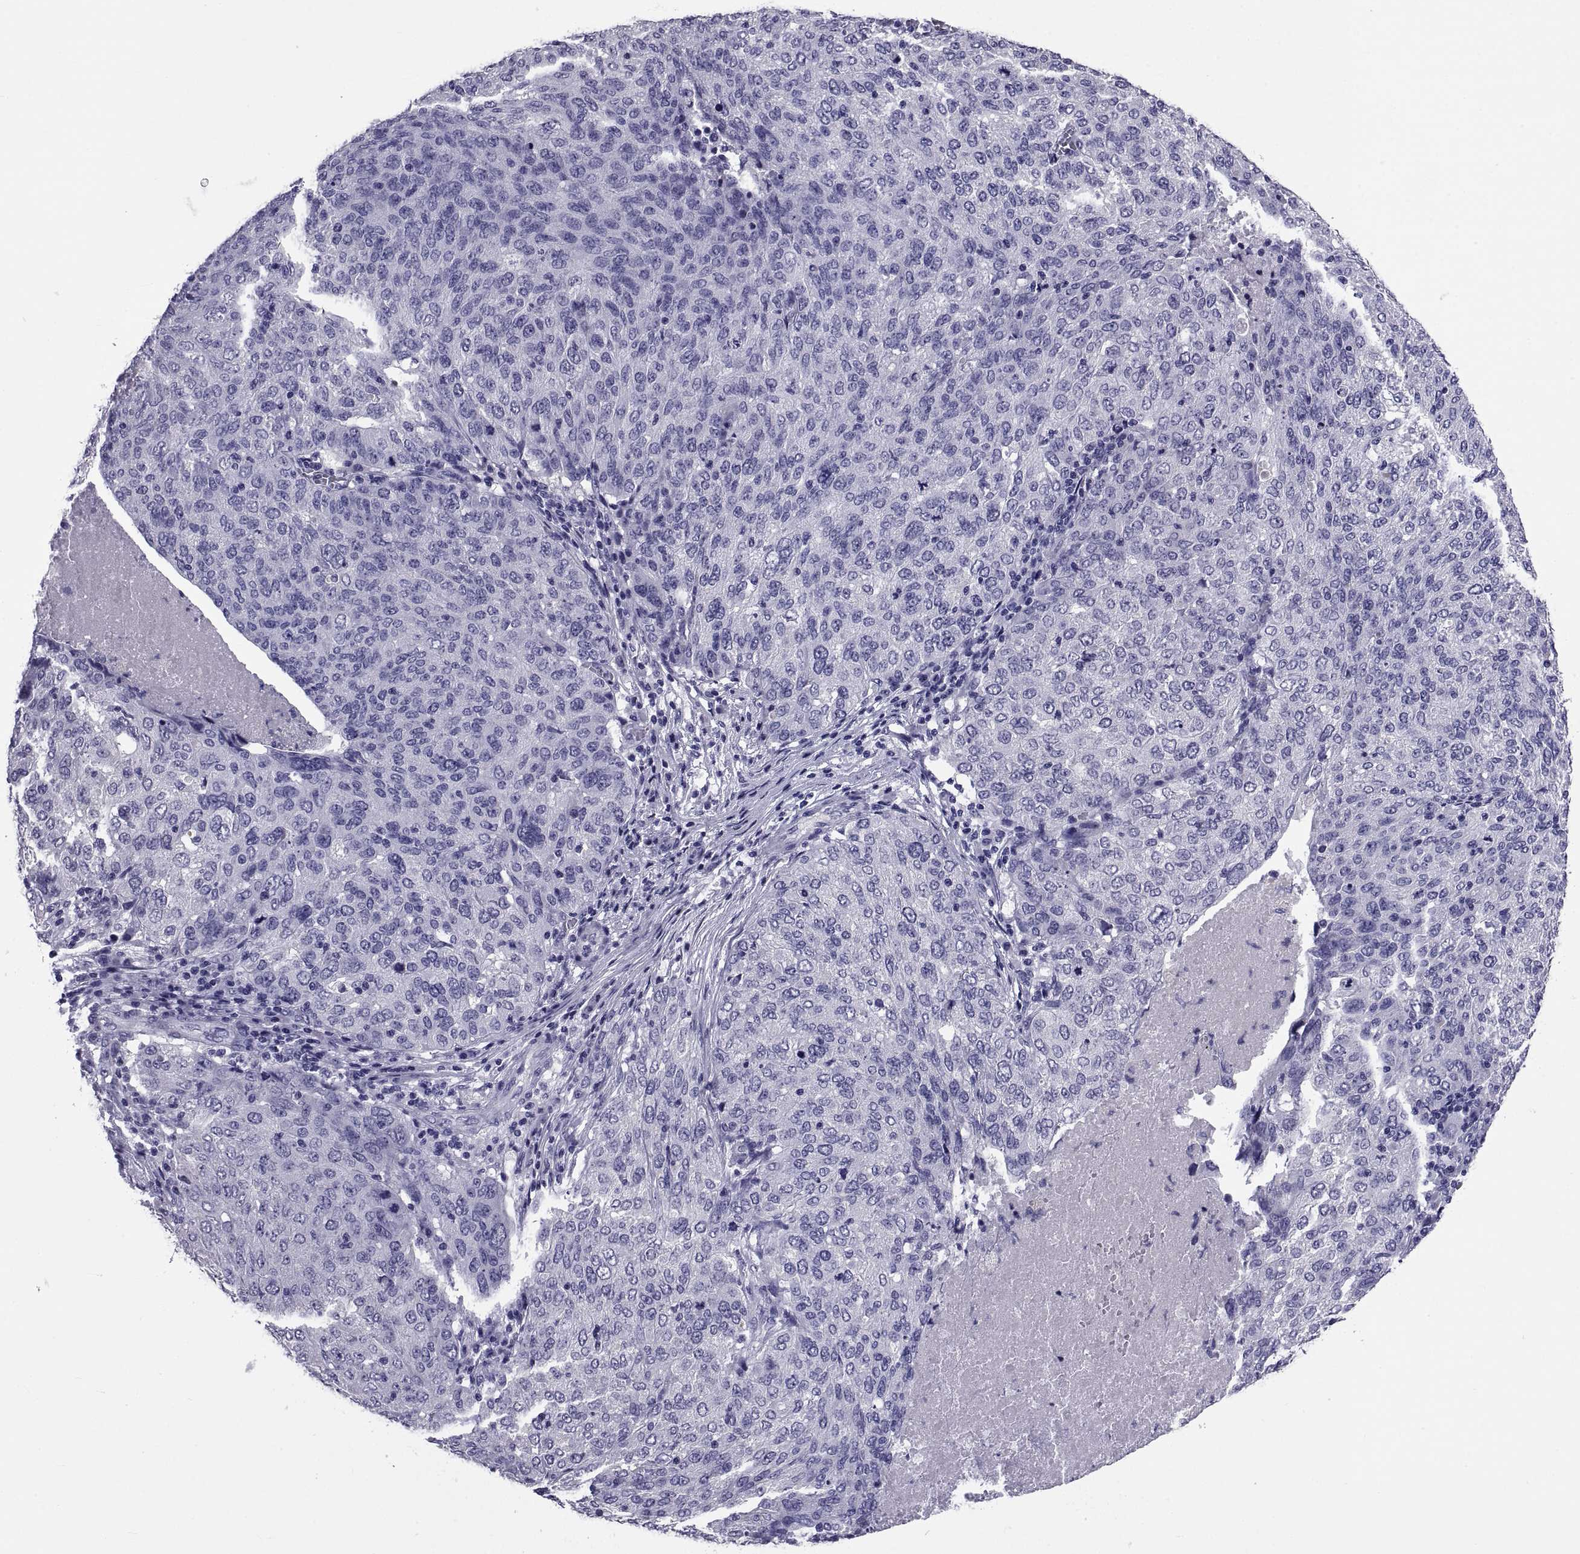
{"staining": {"intensity": "negative", "quantity": "none", "location": "none"}, "tissue": "ovarian cancer", "cell_type": "Tumor cells", "image_type": "cancer", "snomed": [{"axis": "morphology", "description": "Carcinoma, endometroid"}, {"axis": "topography", "description": "Ovary"}], "caption": "A micrograph of ovarian cancer stained for a protein demonstrates no brown staining in tumor cells. (DAB immunohistochemistry visualized using brightfield microscopy, high magnification).", "gene": "TGFBR3L", "patient": {"sex": "female", "age": 58}}